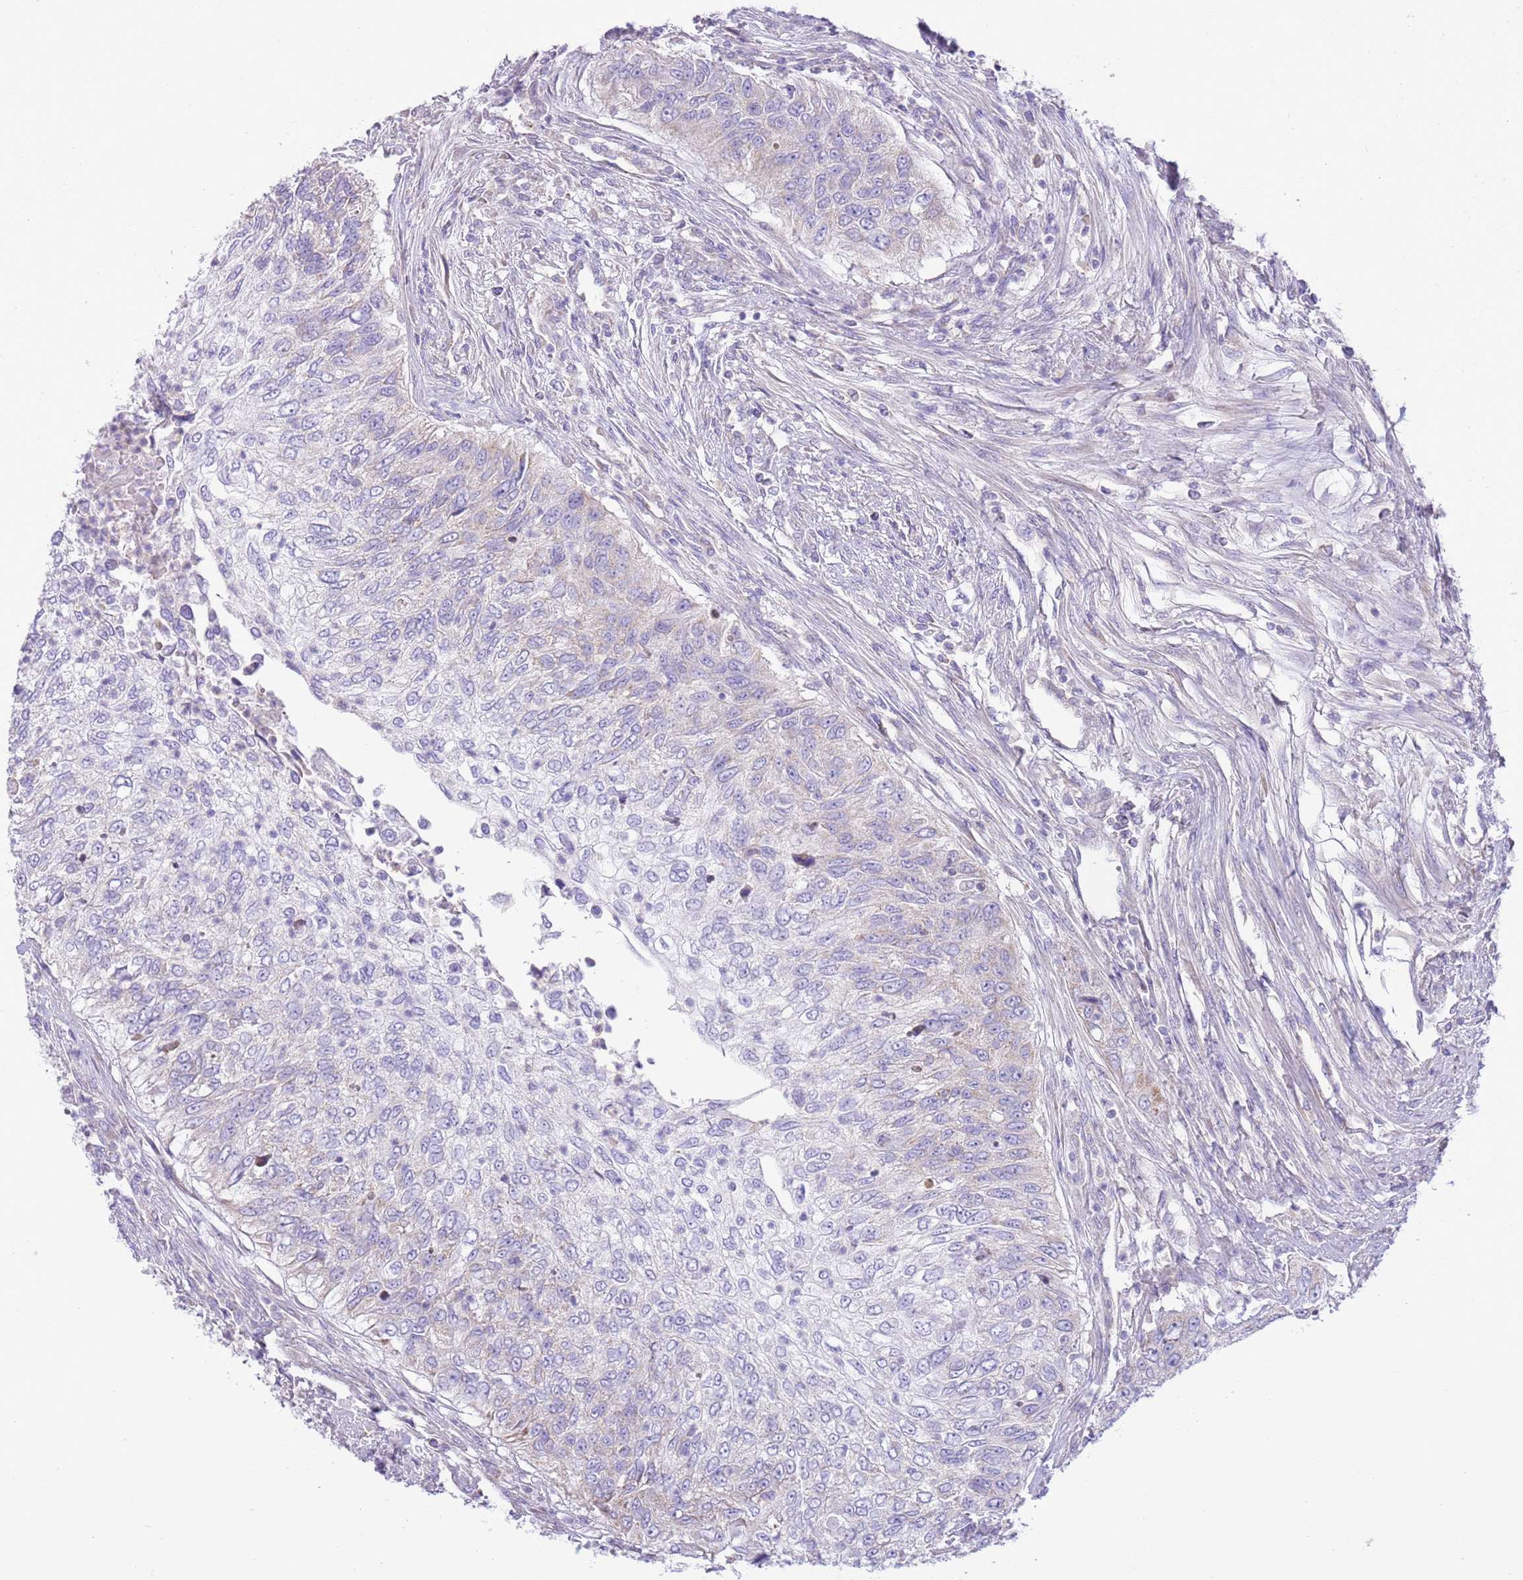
{"staining": {"intensity": "negative", "quantity": "none", "location": "none"}, "tissue": "urothelial cancer", "cell_type": "Tumor cells", "image_type": "cancer", "snomed": [{"axis": "morphology", "description": "Urothelial carcinoma, High grade"}, {"axis": "topography", "description": "Urinary bladder"}], "caption": "This is an immunohistochemistry (IHC) photomicrograph of human urothelial cancer. There is no positivity in tumor cells.", "gene": "OAZ2", "patient": {"sex": "female", "age": 60}}